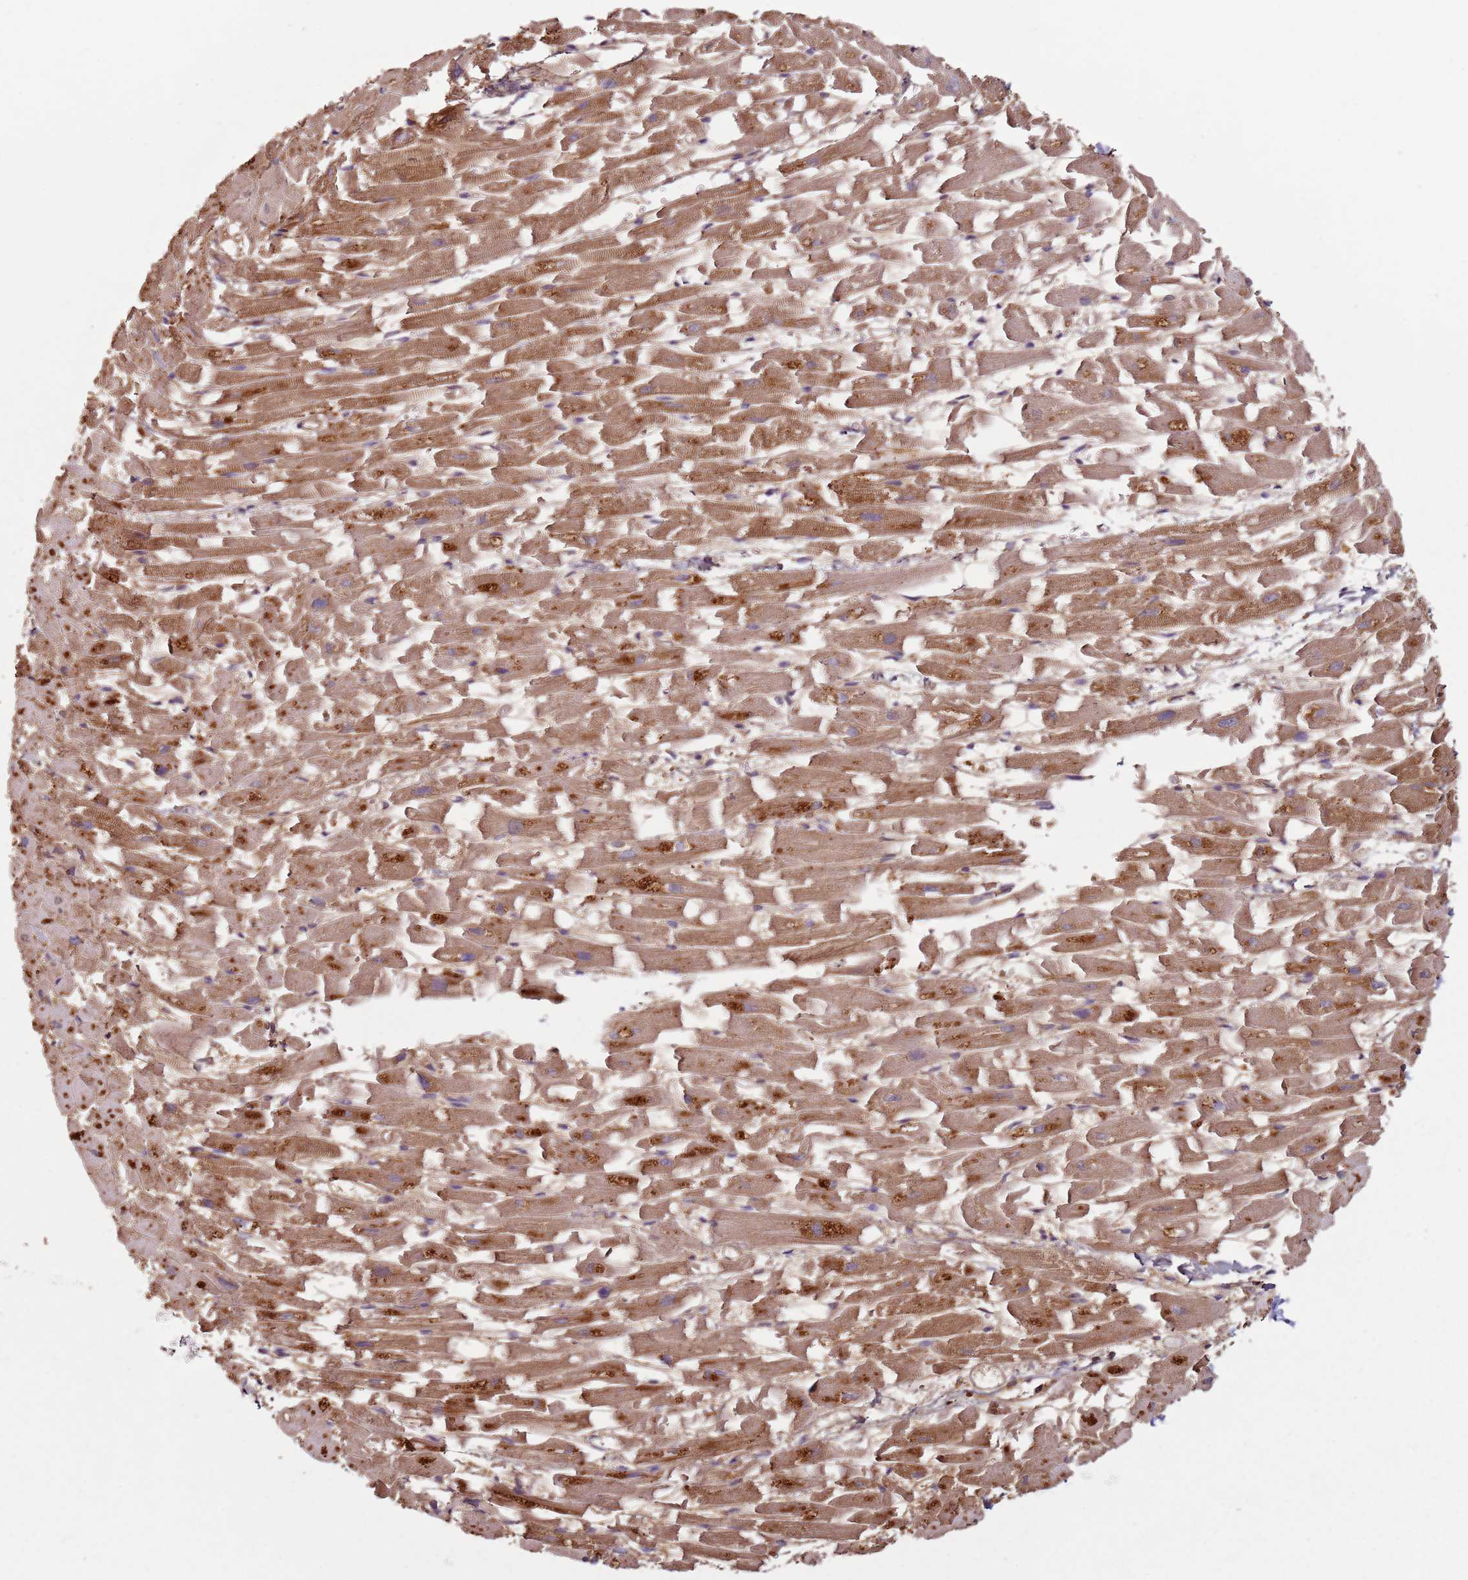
{"staining": {"intensity": "moderate", "quantity": ">75%", "location": "cytoplasmic/membranous"}, "tissue": "heart muscle", "cell_type": "Cardiomyocytes", "image_type": "normal", "snomed": [{"axis": "morphology", "description": "Normal tissue, NOS"}, {"axis": "topography", "description": "Heart"}], "caption": "Immunohistochemical staining of unremarkable human heart muscle shows medium levels of moderate cytoplasmic/membranous staining in about >75% of cardiomyocytes.", "gene": "MDH1", "patient": {"sex": "female", "age": 64}}